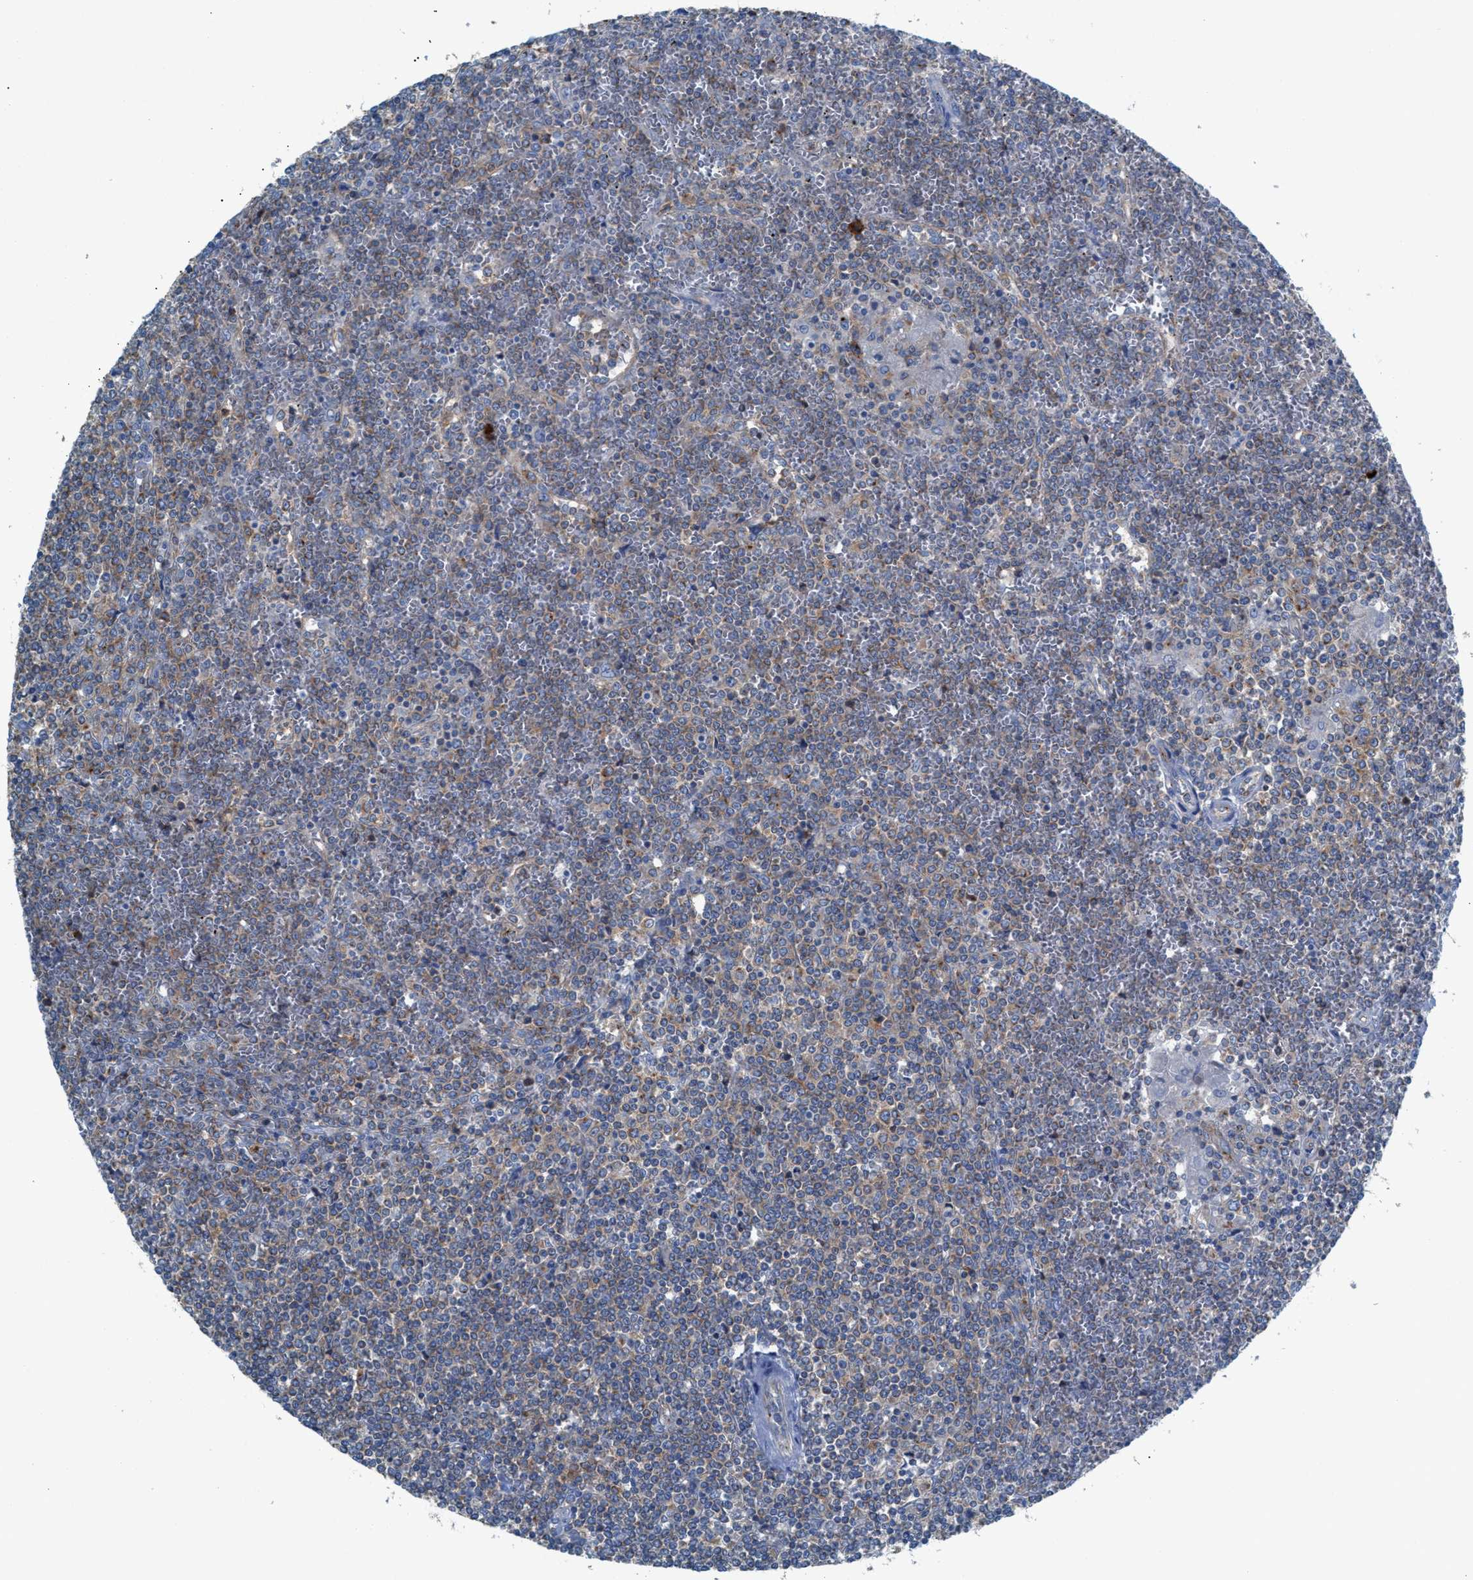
{"staining": {"intensity": "weak", "quantity": "25%-75%", "location": "cytoplasmic/membranous"}, "tissue": "lymphoma", "cell_type": "Tumor cells", "image_type": "cancer", "snomed": [{"axis": "morphology", "description": "Malignant lymphoma, non-Hodgkin's type, Low grade"}, {"axis": "topography", "description": "Spleen"}], "caption": "This micrograph demonstrates low-grade malignant lymphoma, non-Hodgkin's type stained with immunohistochemistry to label a protein in brown. The cytoplasmic/membranous of tumor cells show weak positivity for the protein. Nuclei are counter-stained blue.", "gene": "NYAP1", "patient": {"sex": "female", "age": 19}}